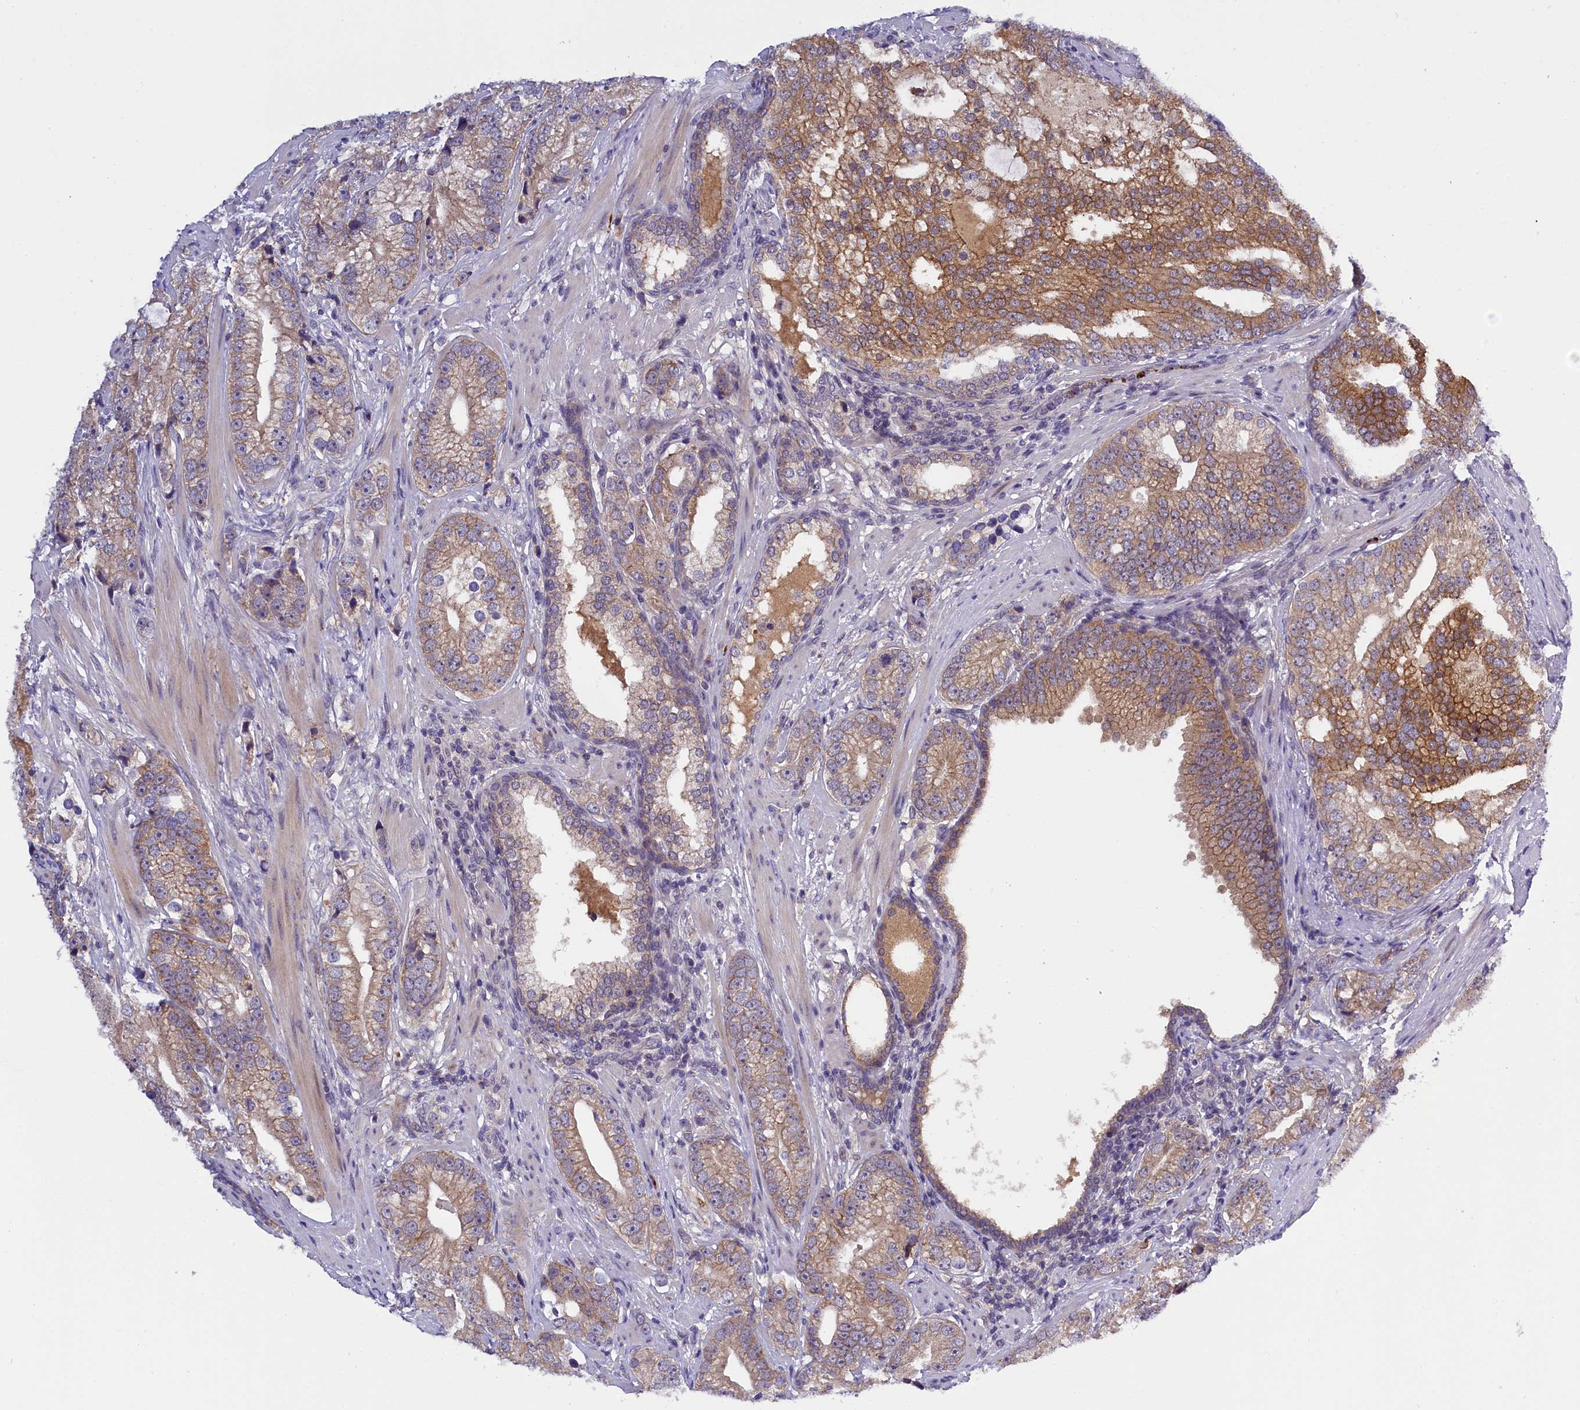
{"staining": {"intensity": "moderate", "quantity": ">75%", "location": "cytoplasmic/membranous"}, "tissue": "prostate cancer", "cell_type": "Tumor cells", "image_type": "cancer", "snomed": [{"axis": "morphology", "description": "Adenocarcinoma, High grade"}, {"axis": "topography", "description": "Prostate"}], "caption": "High-grade adenocarcinoma (prostate) tissue shows moderate cytoplasmic/membranous positivity in about >75% of tumor cells, visualized by immunohistochemistry. The staining was performed using DAB (3,3'-diaminobenzidine) to visualize the protein expression in brown, while the nuclei were stained in blue with hematoxylin (Magnification: 20x).", "gene": "ENKD1", "patient": {"sex": "male", "age": 75}}